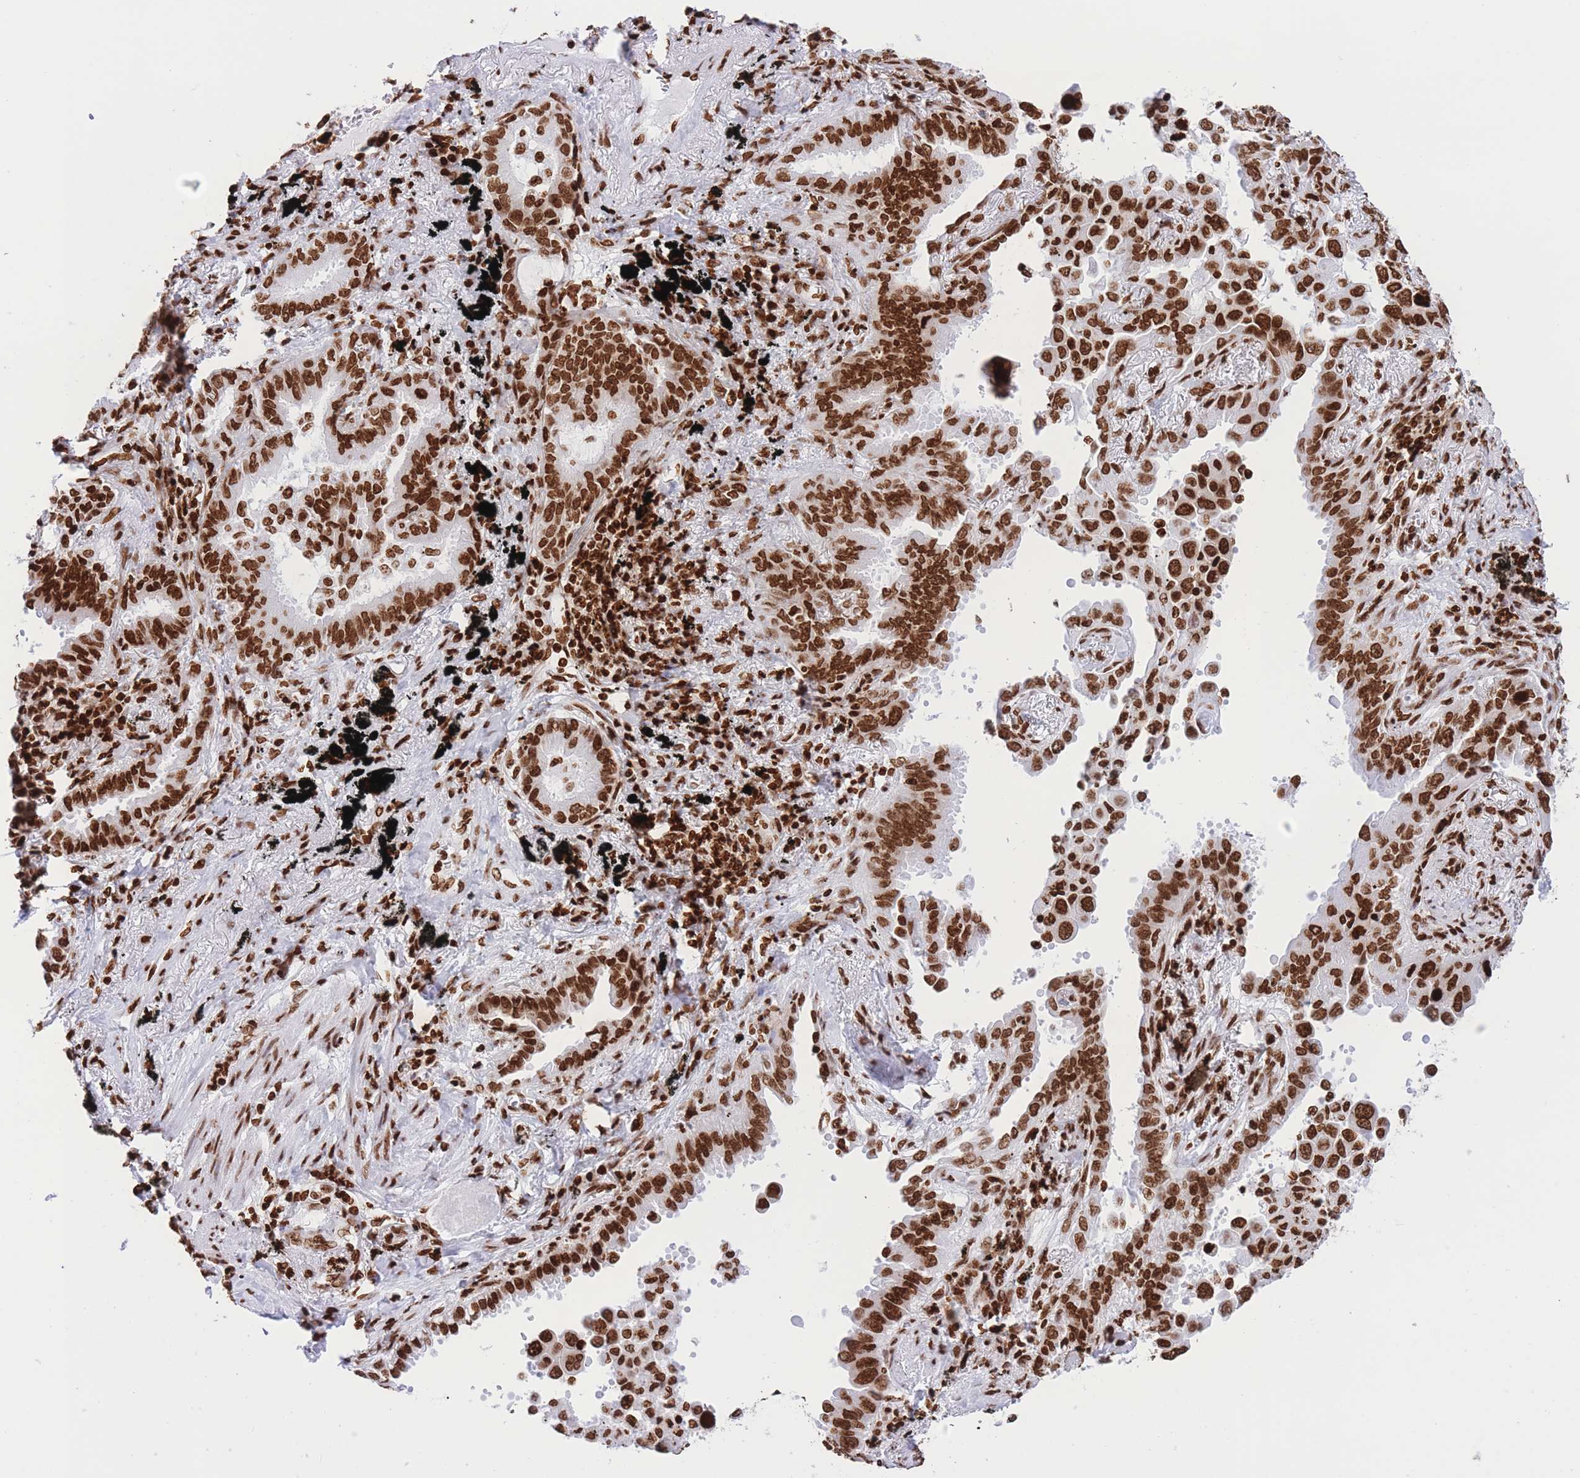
{"staining": {"intensity": "strong", "quantity": ">75%", "location": "nuclear"}, "tissue": "lung cancer", "cell_type": "Tumor cells", "image_type": "cancer", "snomed": [{"axis": "morphology", "description": "Adenocarcinoma, NOS"}, {"axis": "topography", "description": "Lung"}], "caption": "DAB (3,3'-diaminobenzidine) immunohistochemical staining of lung cancer (adenocarcinoma) reveals strong nuclear protein staining in about >75% of tumor cells.", "gene": "H2BC11", "patient": {"sex": "male", "age": 67}}